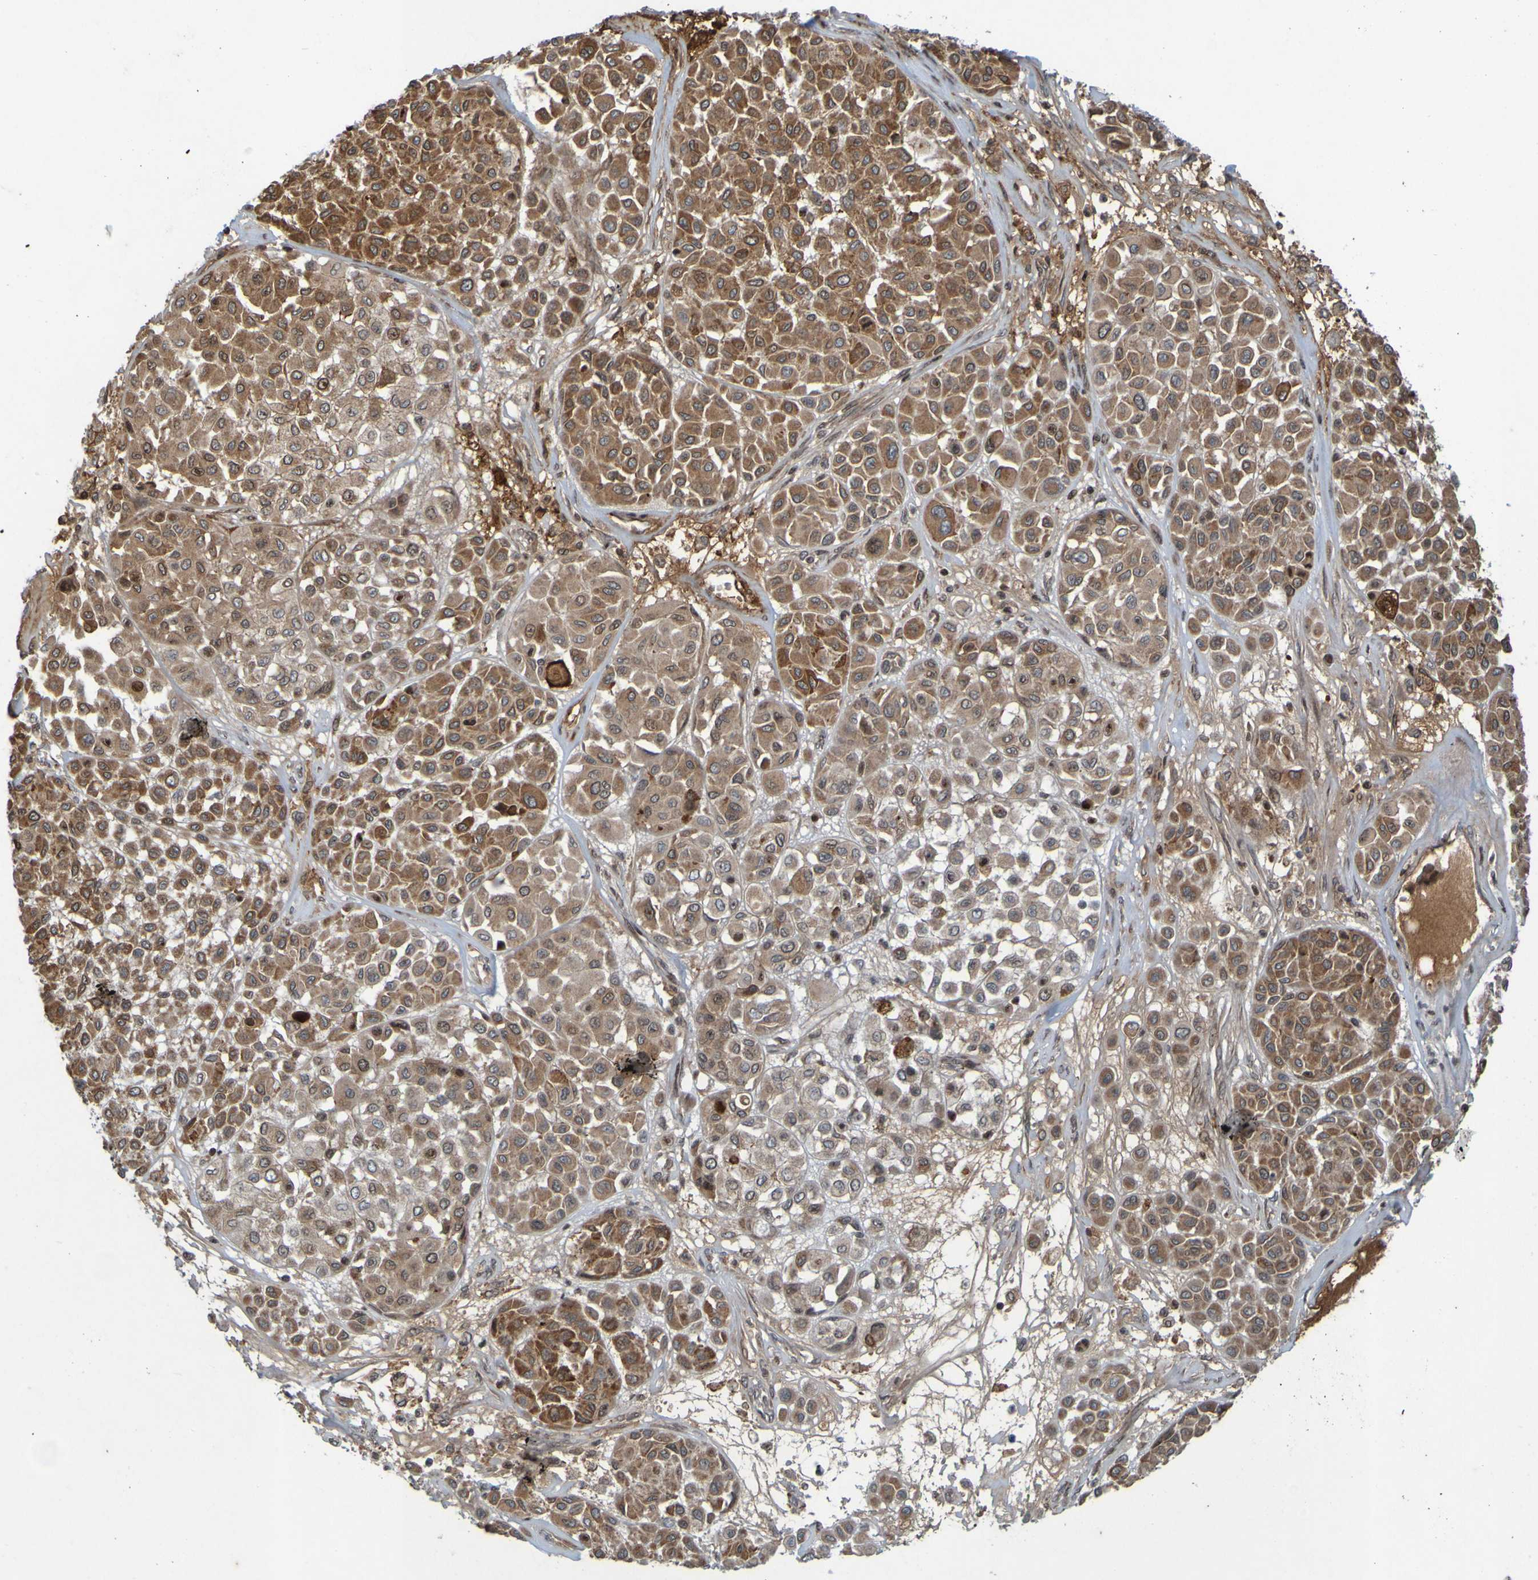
{"staining": {"intensity": "moderate", "quantity": ">75%", "location": "cytoplasmic/membranous"}, "tissue": "melanoma", "cell_type": "Tumor cells", "image_type": "cancer", "snomed": [{"axis": "morphology", "description": "Malignant melanoma, Metastatic site"}, {"axis": "topography", "description": "Soft tissue"}], "caption": "Immunohistochemistry staining of melanoma, which shows medium levels of moderate cytoplasmic/membranous positivity in approximately >75% of tumor cells indicating moderate cytoplasmic/membranous protein positivity. The staining was performed using DAB (brown) for protein detection and nuclei were counterstained in hematoxylin (blue).", "gene": "GUCY1A1", "patient": {"sex": "male", "age": 41}}